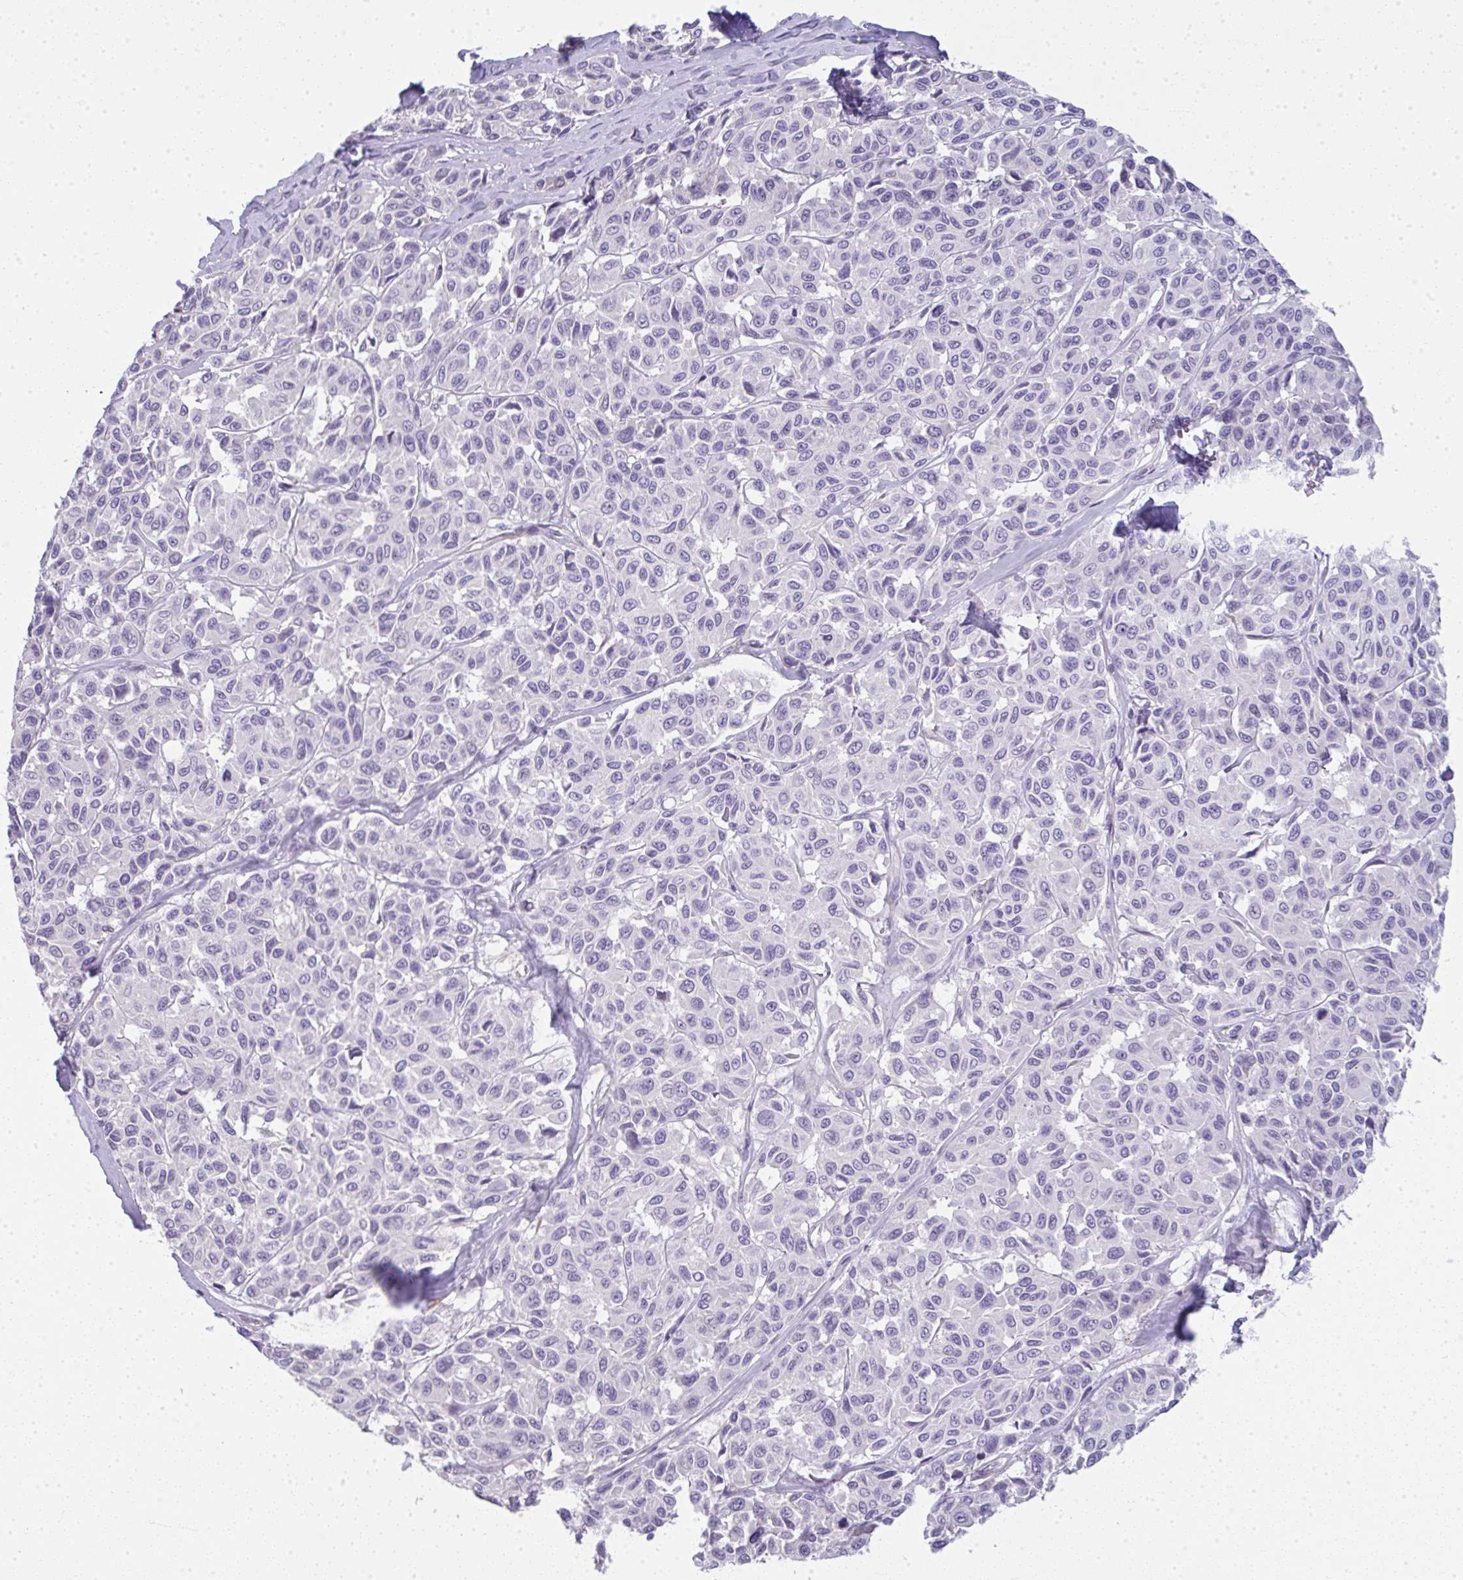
{"staining": {"intensity": "negative", "quantity": "none", "location": "none"}, "tissue": "melanoma", "cell_type": "Tumor cells", "image_type": "cancer", "snomed": [{"axis": "morphology", "description": "Malignant melanoma, NOS"}, {"axis": "topography", "description": "Skin"}], "caption": "Micrograph shows no significant protein positivity in tumor cells of malignant melanoma.", "gene": "LPAR4", "patient": {"sex": "female", "age": 66}}